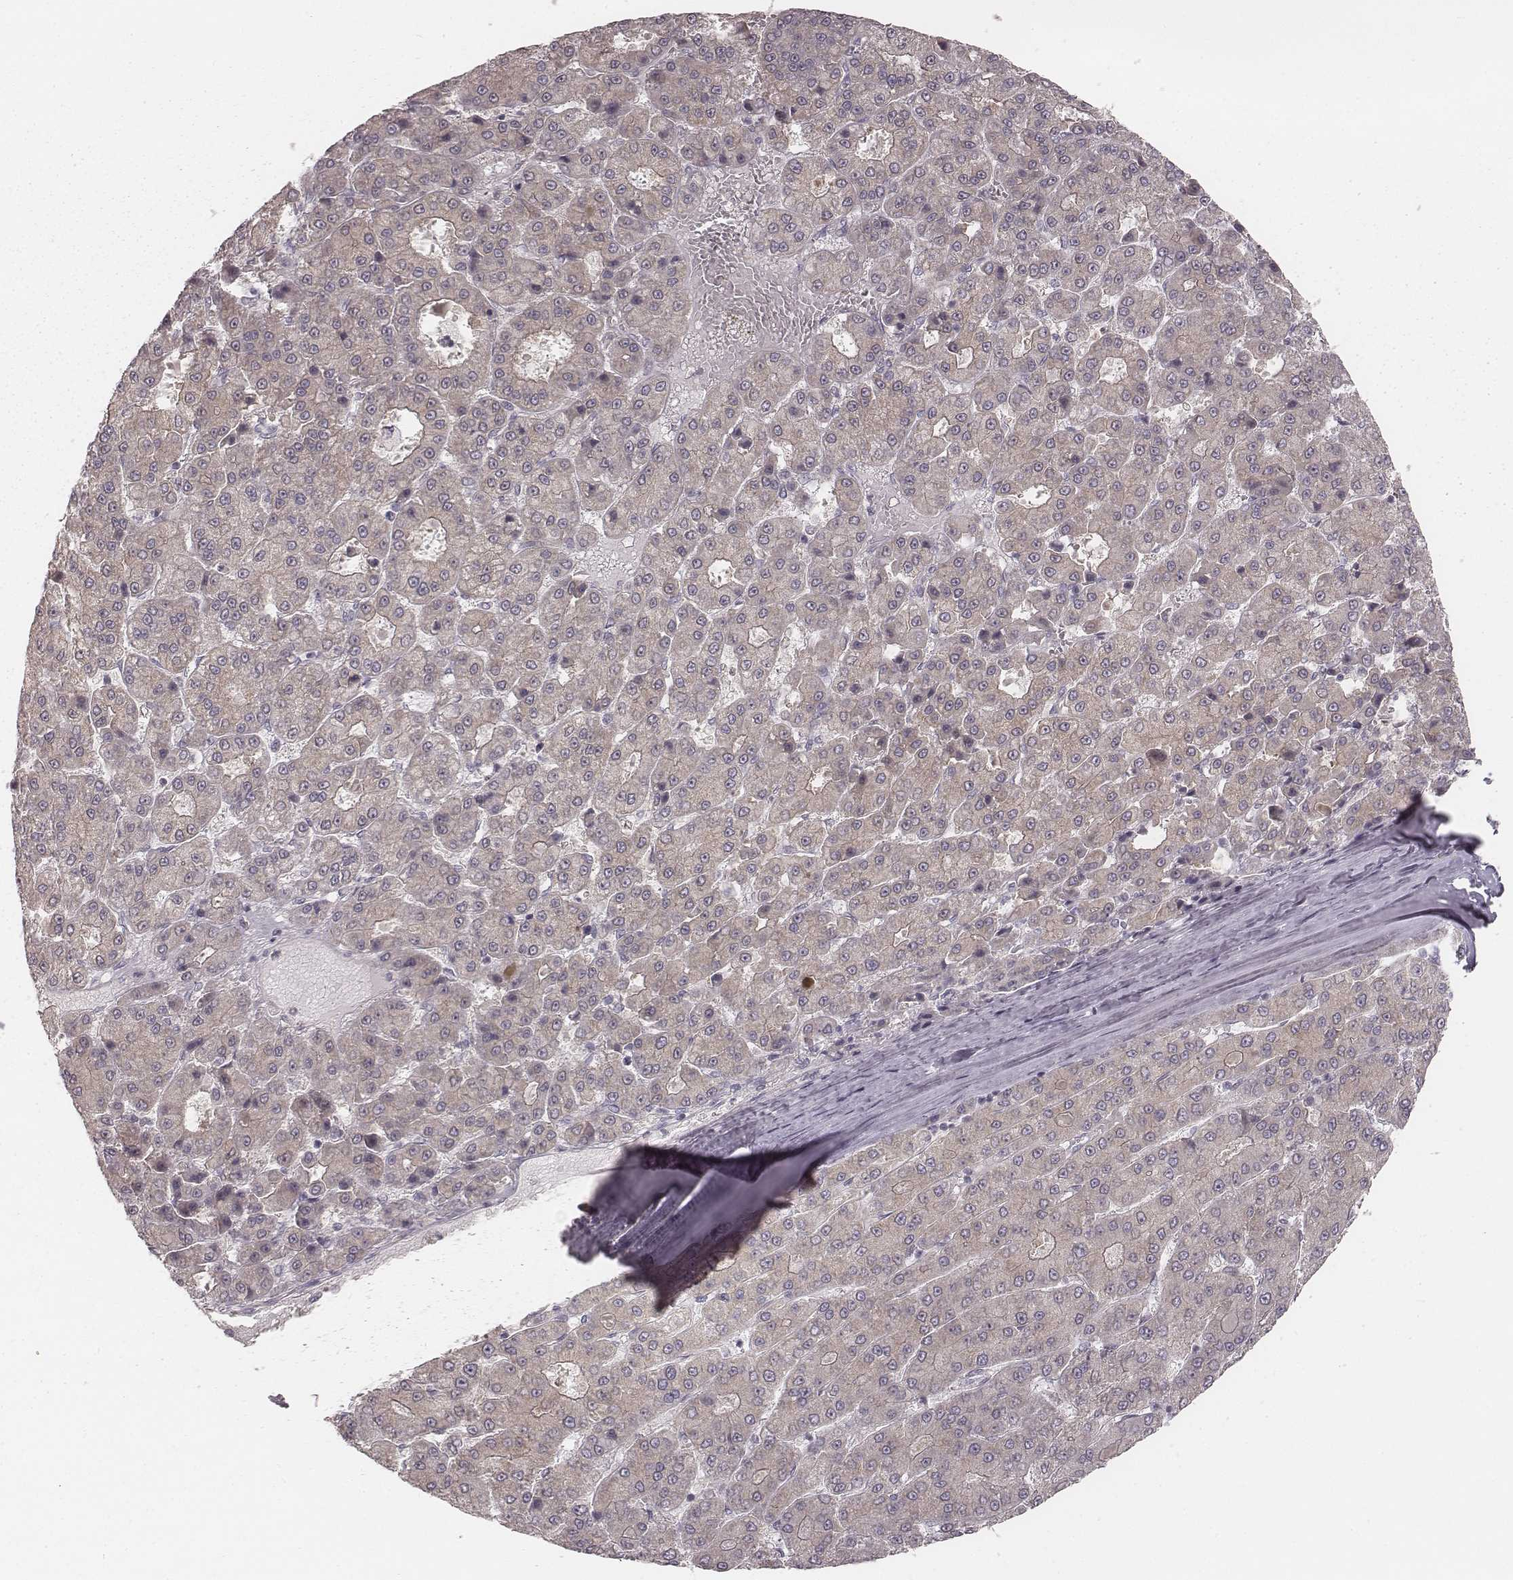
{"staining": {"intensity": "negative", "quantity": "none", "location": "none"}, "tissue": "liver cancer", "cell_type": "Tumor cells", "image_type": "cancer", "snomed": [{"axis": "morphology", "description": "Carcinoma, Hepatocellular, NOS"}, {"axis": "topography", "description": "Liver"}], "caption": "Hepatocellular carcinoma (liver) stained for a protein using IHC exhibits no staining tumor cells.", "gene": "ACACB", "patient": {"sex": "male", "age": 70}}